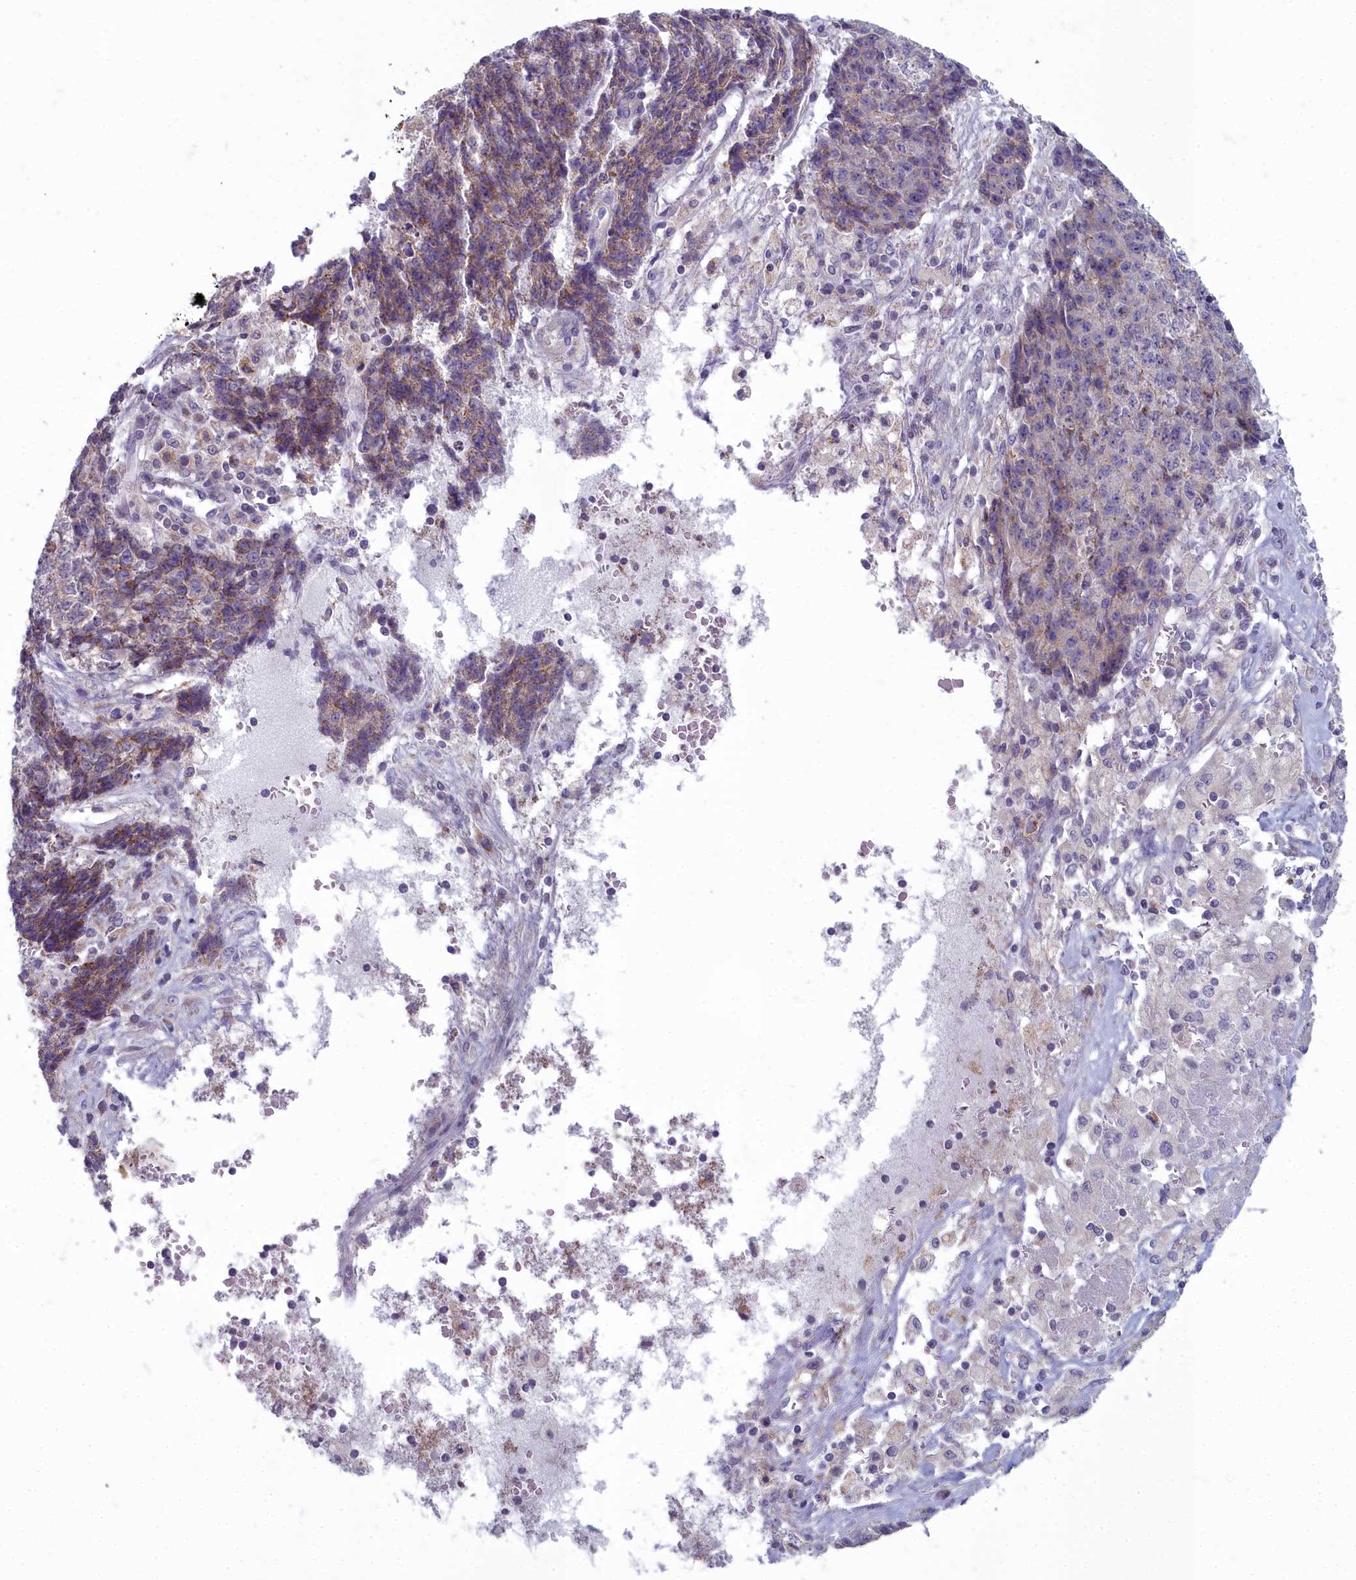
{"staining": {"intensity": "weak", "quantity": "<25%", "location": "cytoplasmic/membranous"}, "tissue": "ovarian cancer", "cell_type": "Tumor cells", "image_type": "cancer", "snomed": [{"axis": "morphology", "description": "Carcinoma, endometroid"}, {"axis": "topography", "description": "Ovary"}], "caption": "There is no significant positivity in tumor cells of ovarian endometroid carcinoma.", "gene": "INSYN2A", "patient": {"sex": "female", "age": 42}}